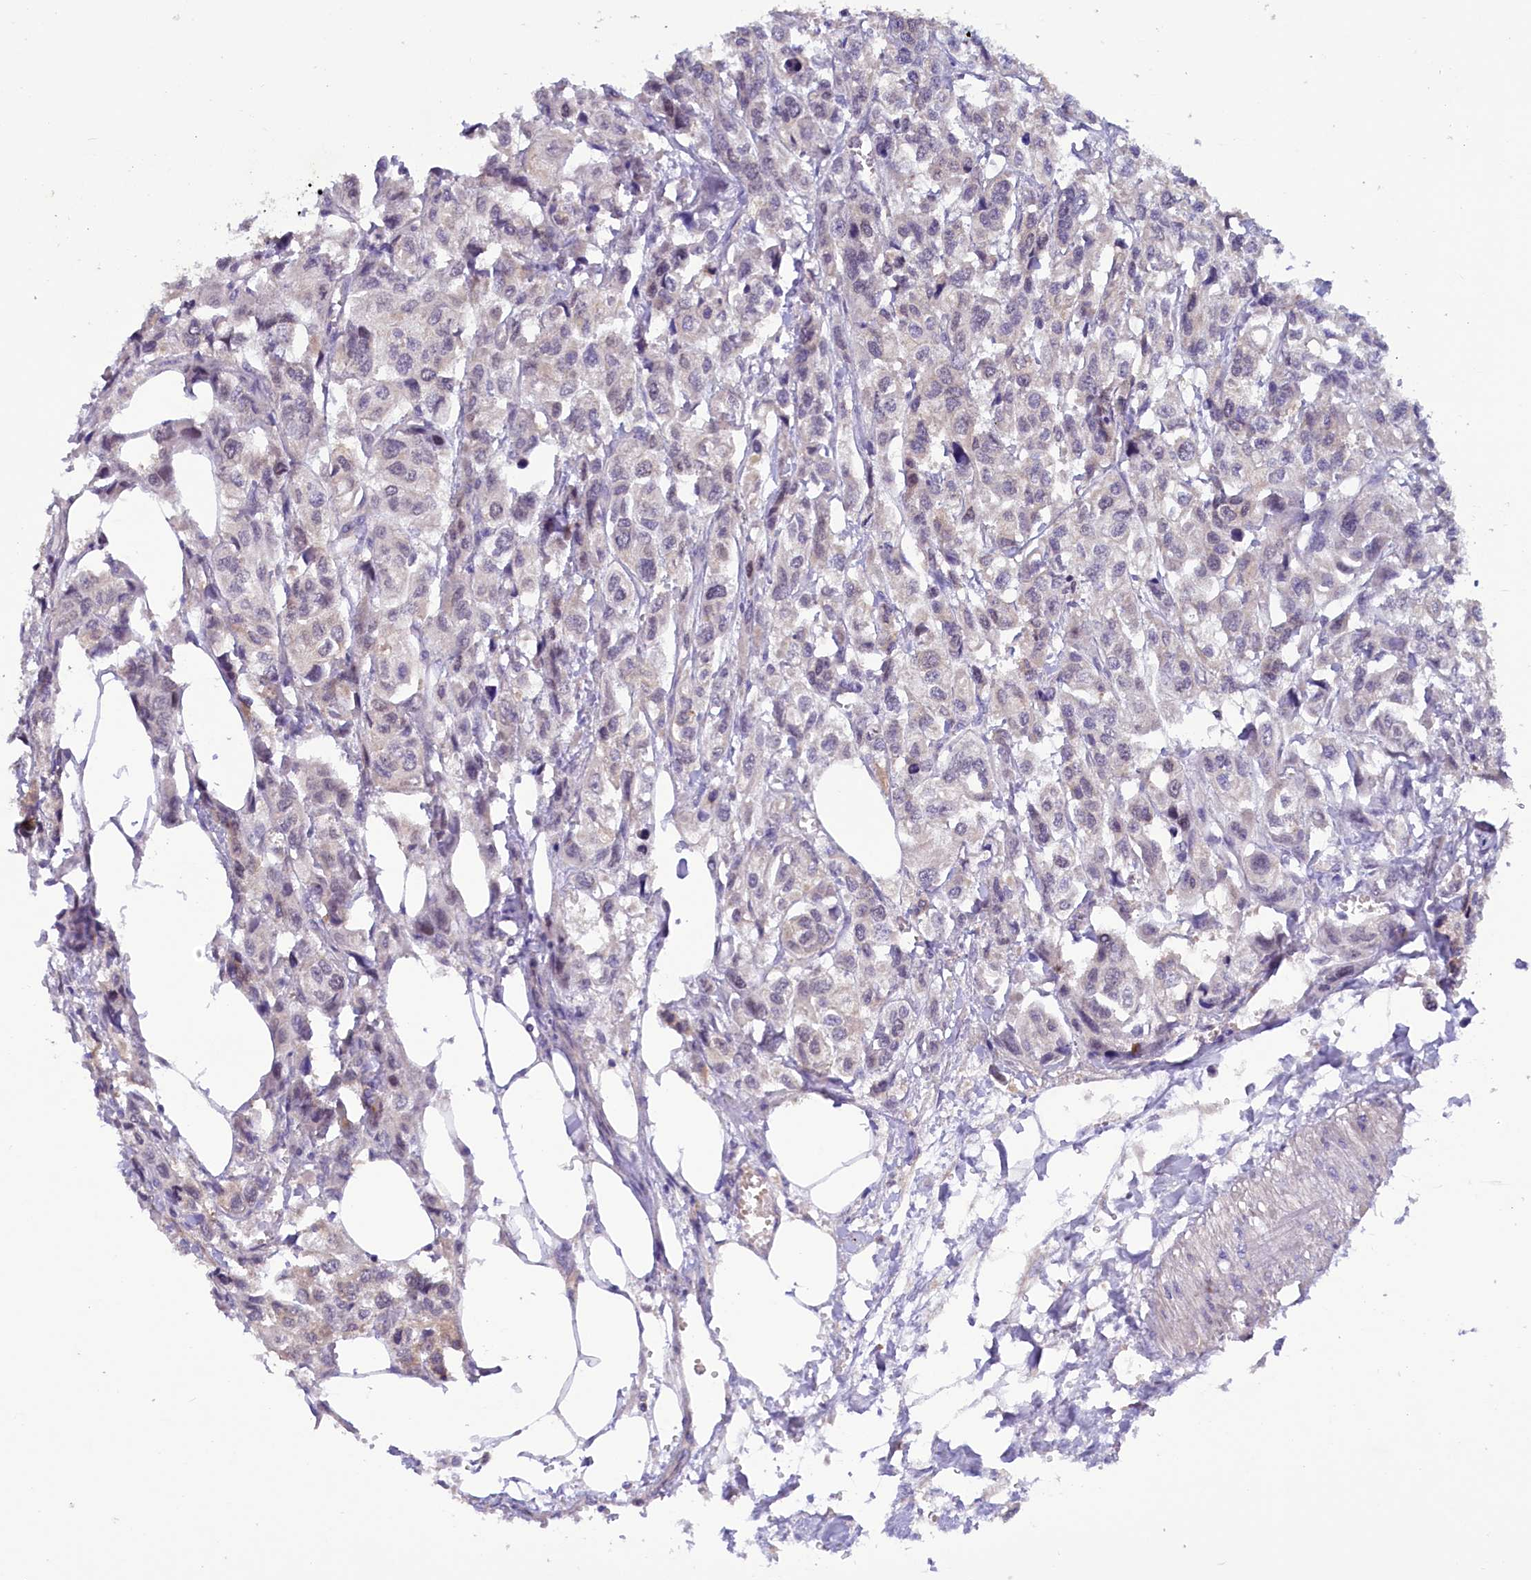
{"staining": {"intensity": "negative", "quantity": "none", "location": "none"}, "tissue": "urothelial cancer", "cell_type": "Tumor cells", "image_type": "cancer", "snomed": [{"axis": "morphology", "description": "Urothelial carcinoma, High grade"}, {"axis": "topography", "description": "Urinary bladder"}], "caption": "High-grade urothelial carcinoma was stained to show a protein in brown. There is no significant expression in tumor cells.", "gene": "FAM111B", "patient": {"sex": "male", "age": 67}}